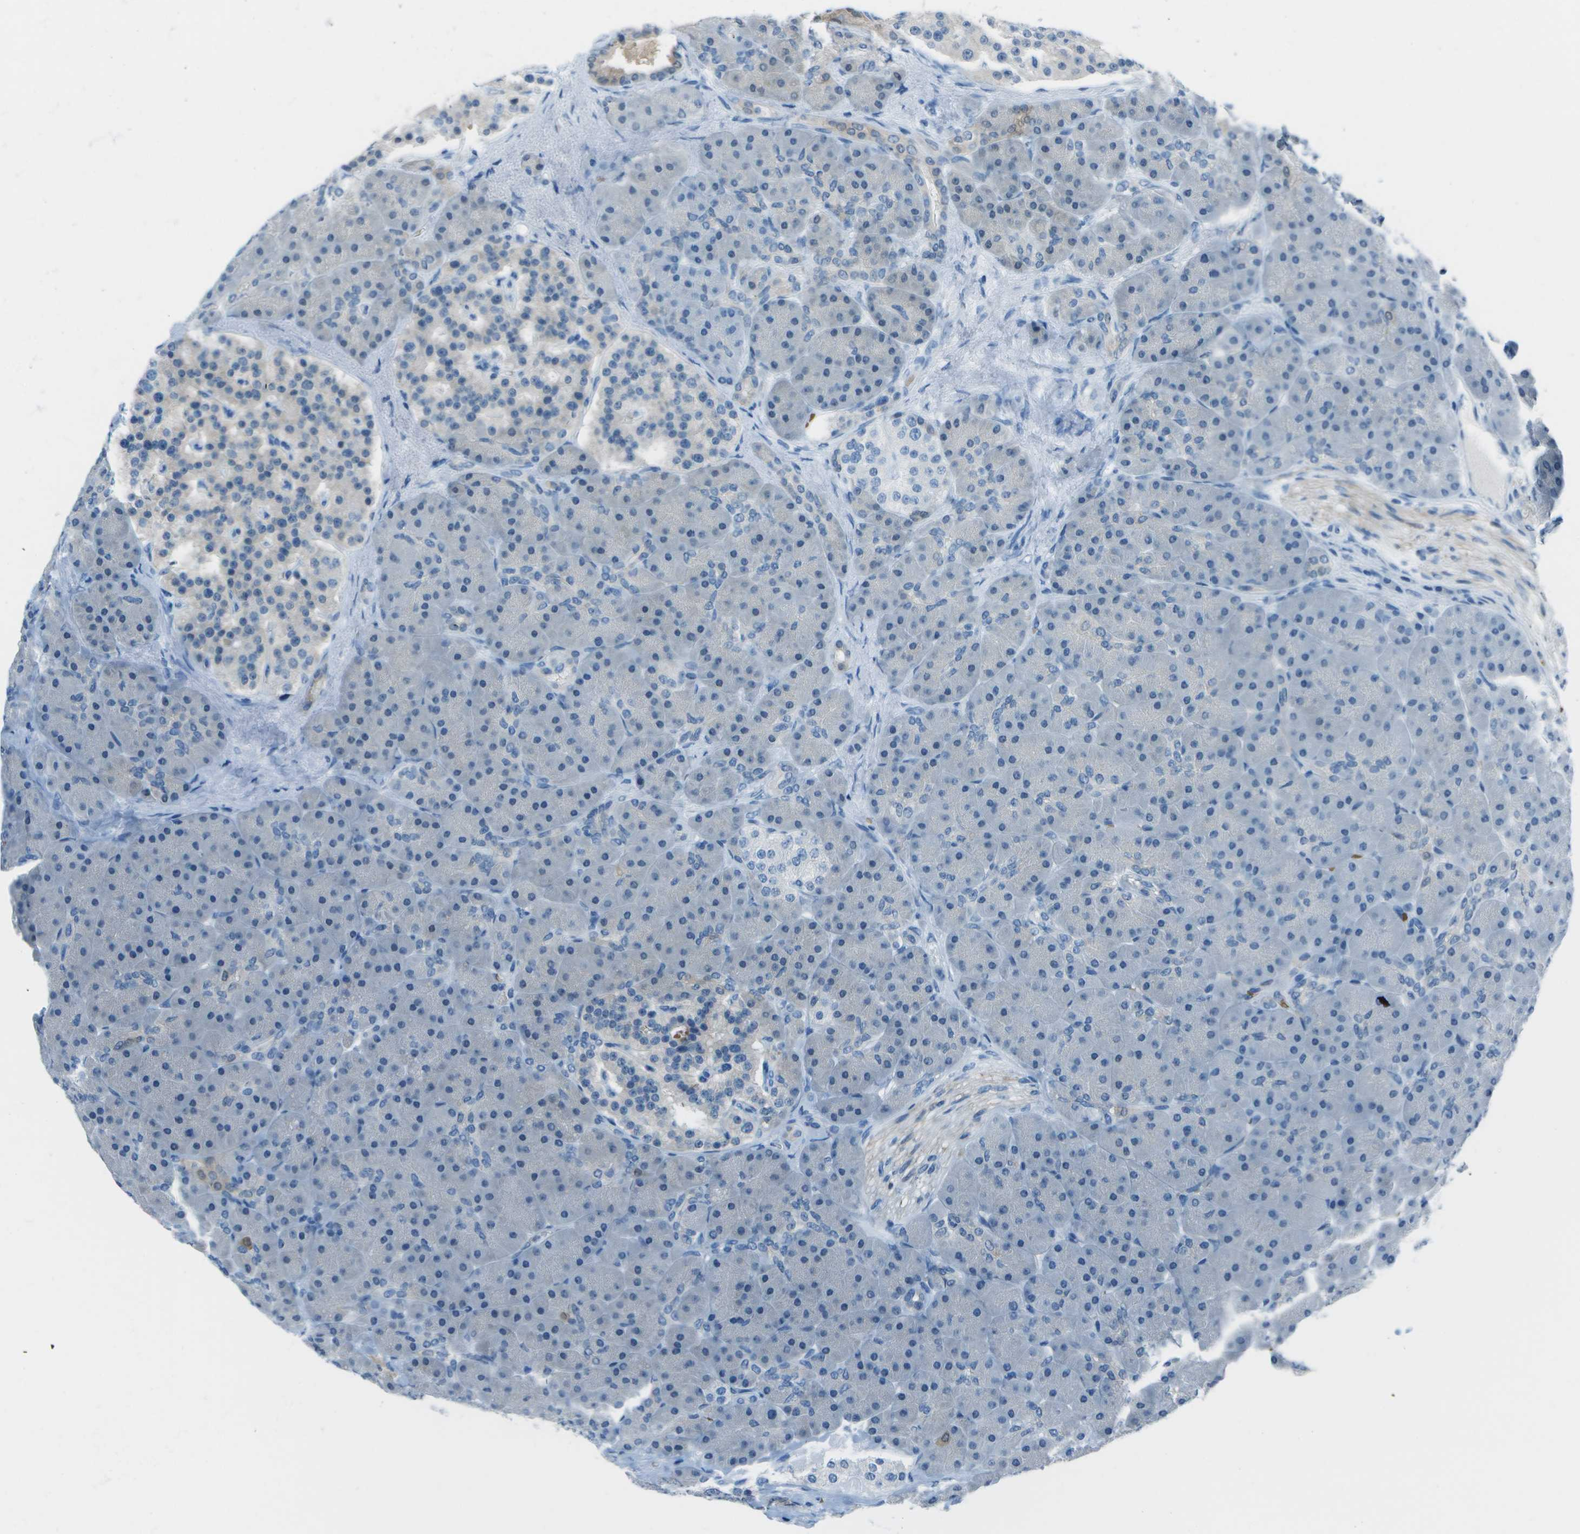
{"staining": {"intensity": "negative", "quantity": "none", "location": "none"}, "tissue": "pancreas", "cell_type": "Exocrine glandular cells", "image_type": "normal", "snomed": [{"axis": "morphology", "description": "Normal tissue, NOS"}, {"axis": "topography", "description": "Pancreas"}], "caption": "Exocrine glandular cells are negative for protein expression in benign human pancreas. (Brightfield microscopy of DAB immunohistochemistry at high magnification).", "gene": "ASL", "patient": {"sex": "male", "age": 66}}